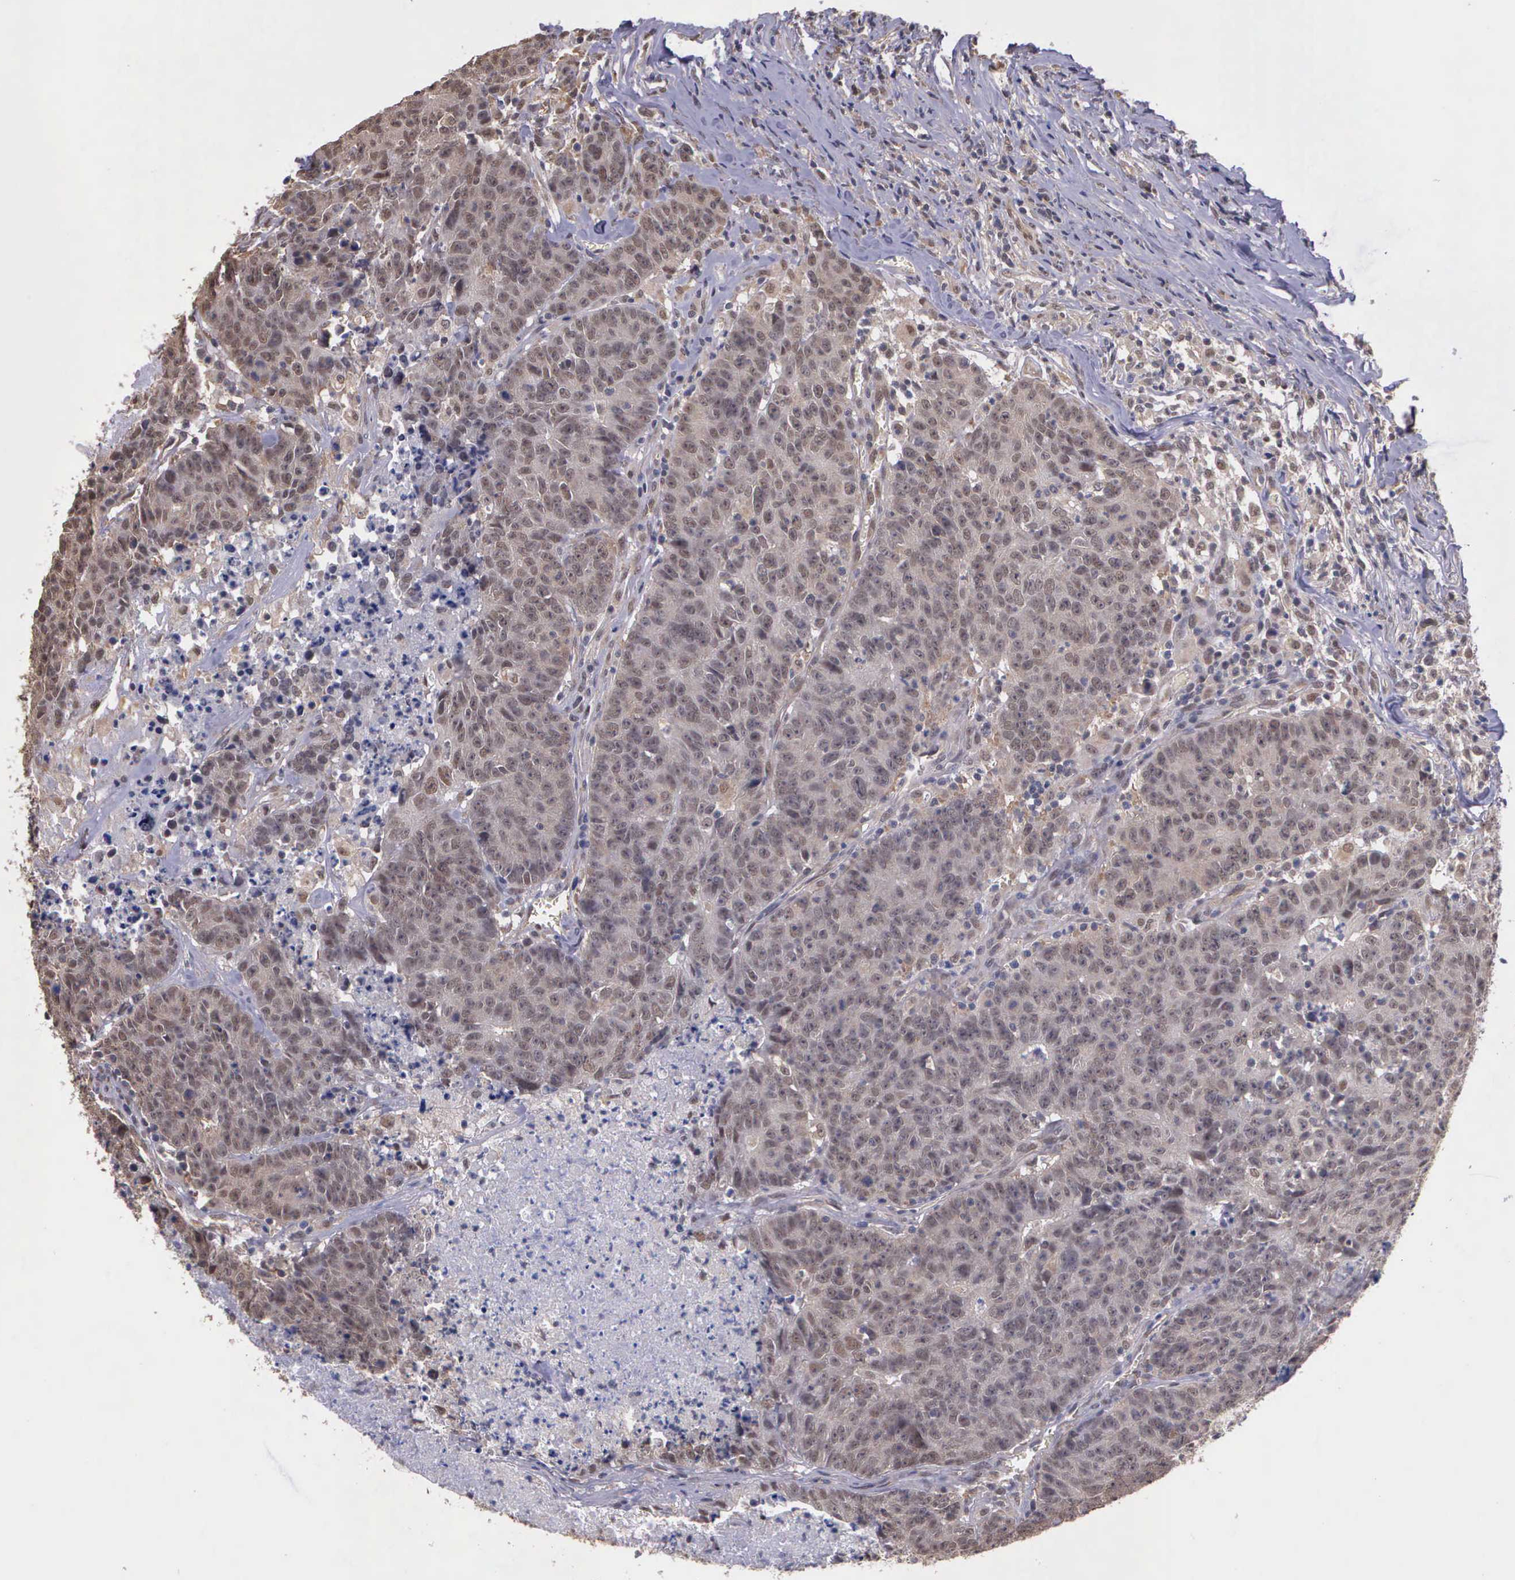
{"staining": {"intensity": "weak", "quantity": ">75%", "location": "cytoplasmic/membranous"}, "tissue": "colorectal cancer", "cell_type": "Tumor cells", "image_type": "cancer", "snomed": [{"axis": "morphology", "description": "Adenocarcinoma, NOS"}, {"axis": "topography", "description": "Colon"}], "caption": "Immunohistochemistry (IHC) micrograph of neoplastic tissue: colorectal adenocarcinoma stained using IHC exhibits low levels of weak protein expression localized specifically in the cytoplasmic/membranous of tumor cells, appearing as a cytoplasmic/membranous brown color.", "gene": "PSMC1", "patient": {"sex": "female", "age": 53}}